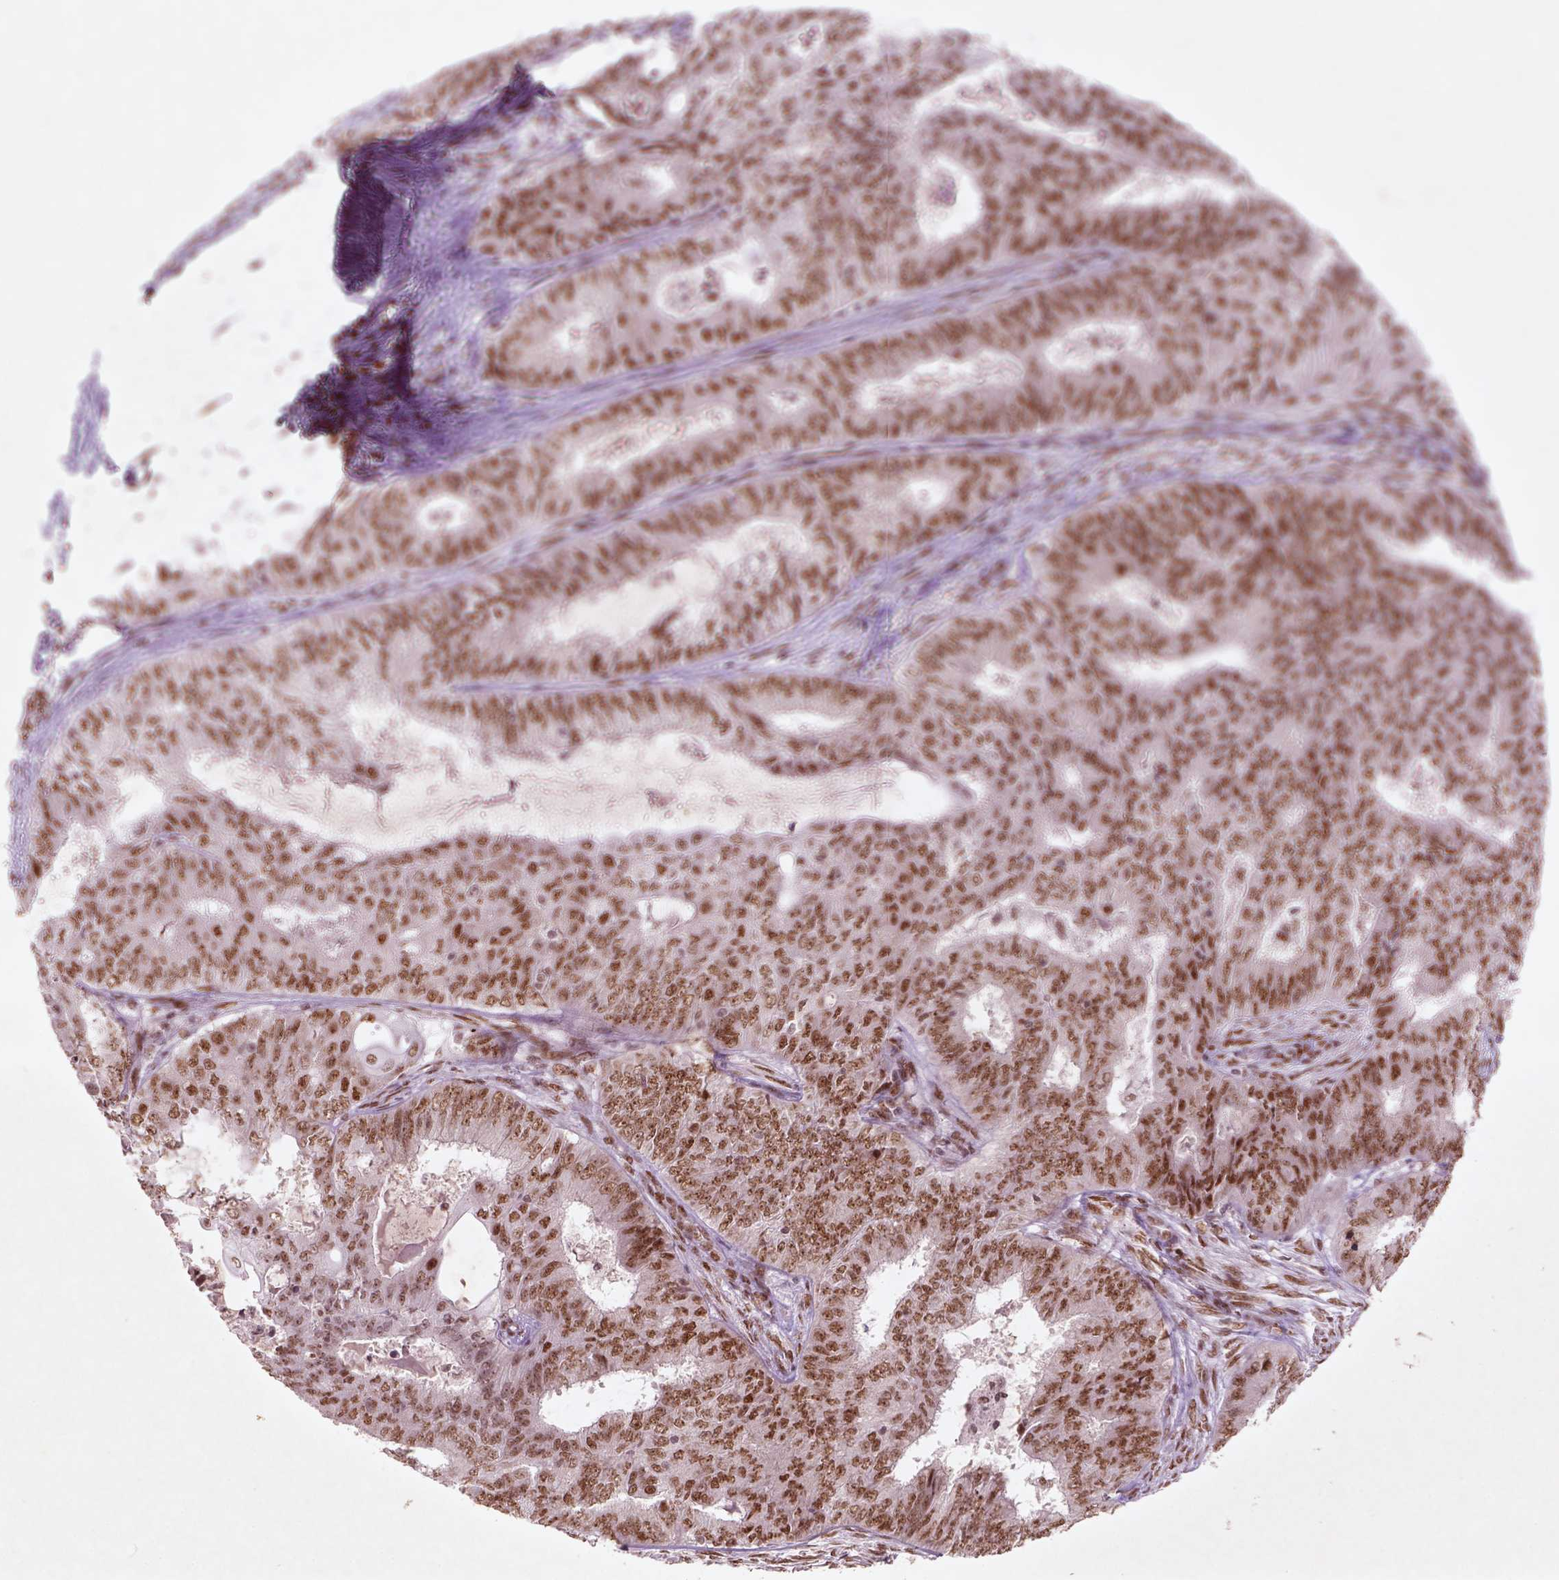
{"staining": {"intensity": "moderate", "quantity": ">75%", "location": "nuclear"}, "tissue": "endometrial cancer", "cell_type": "Tumor cells", "image_type": "cancer", "snomed": [{"axis": "morphology", "description": "Adenocarcinoma, NOS"}, {"axis": "topography", "description": "Endometrium"}], "caption": "This image exhibits adenocarcinoma (endometrial) stained with immunohistochemistry to label a protein in brown. The nuclear of tumor cells show moderate positivity for the protein. Nuclei are counter-stained blue.", "gene": "HMG20B", "patient": {"sex": "female", "age": 62}}